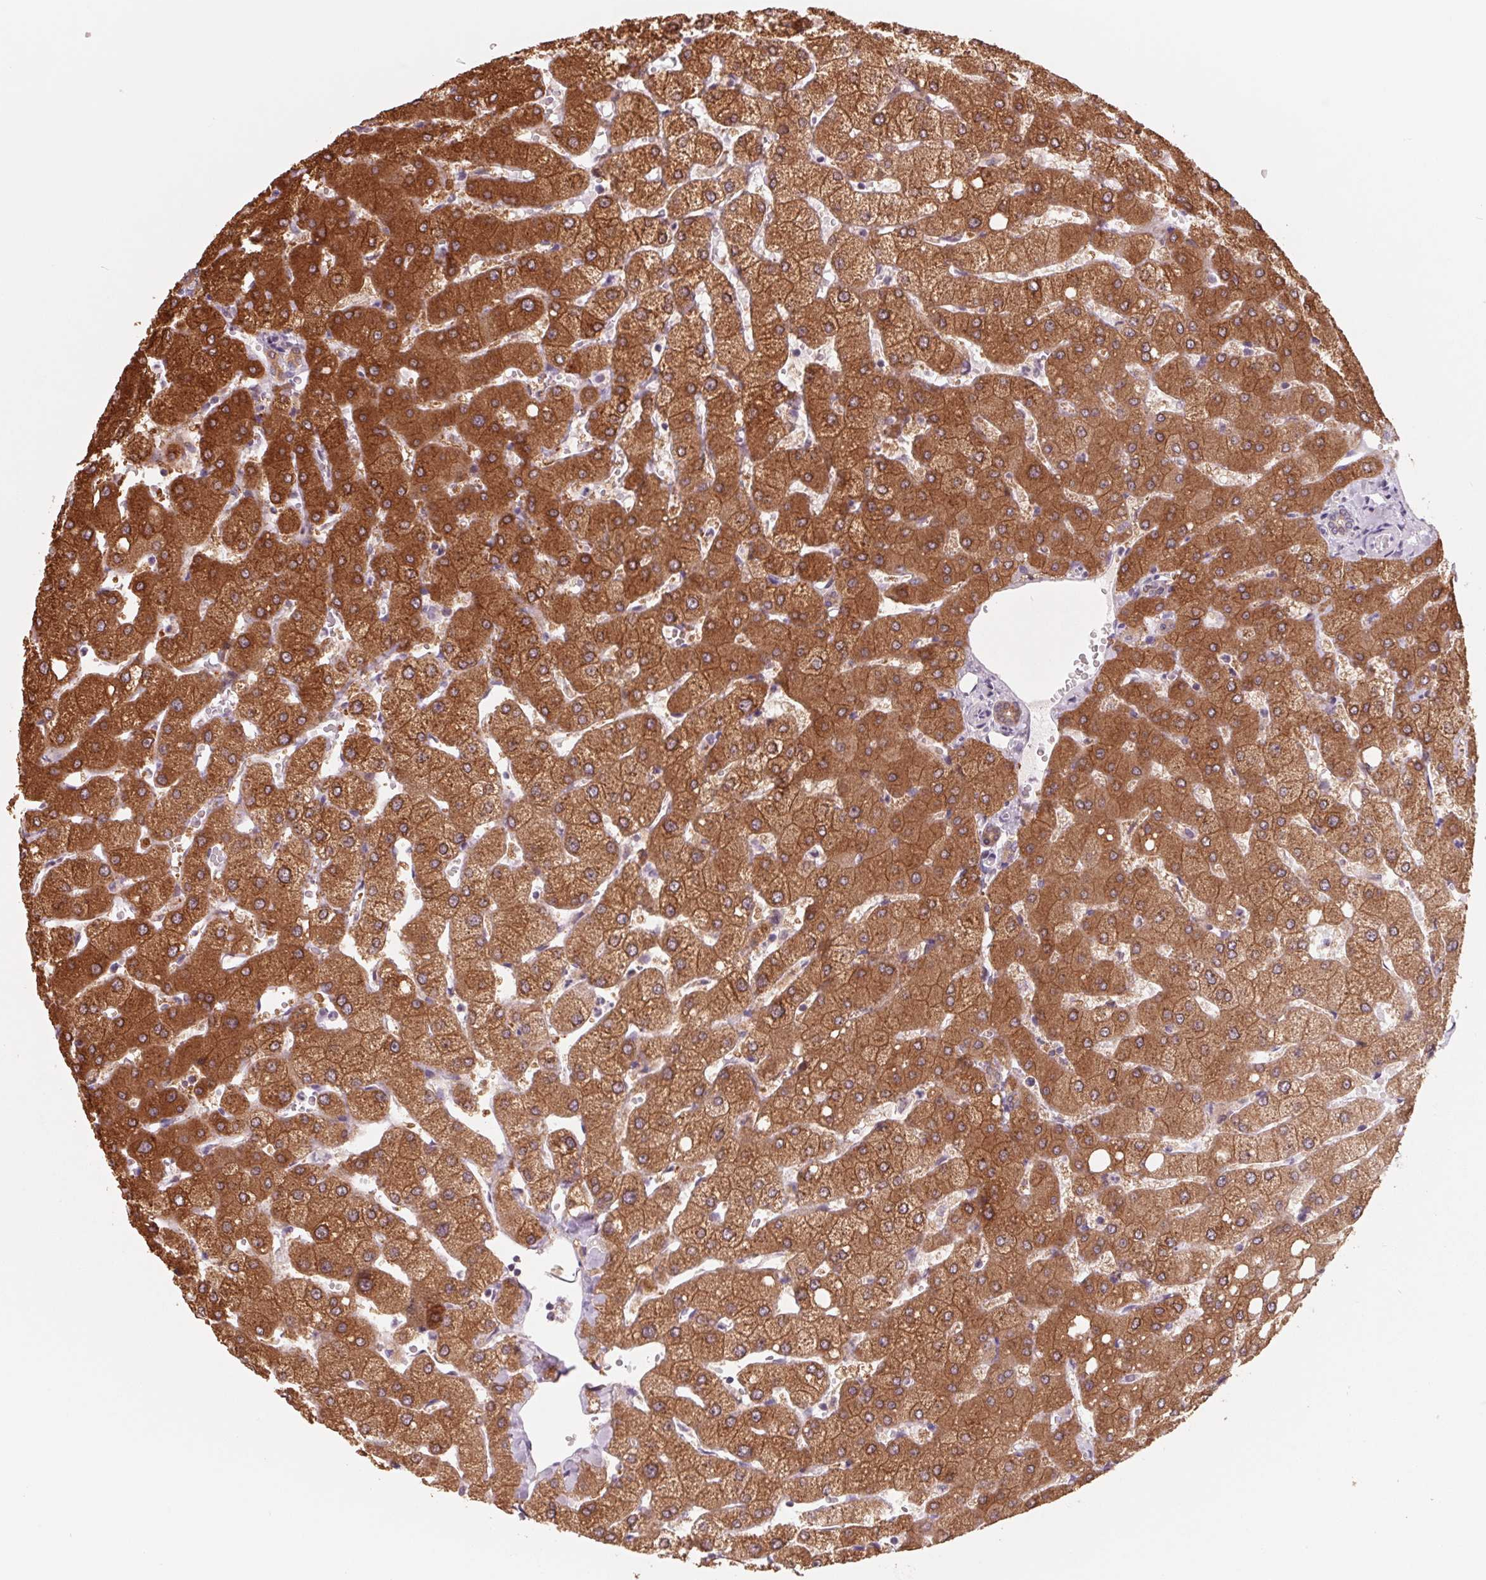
{"staining": {"intensity": "weak", "quantity": "<25%", "location": "cytoplasmic/membranous"}, "tissue": "liver", "cell_type": "Cholangiocytes", "image_type": "normal", "snomed": [{"axis": "morphology", "description": "Normal tissue, NOS"}, {"axis": "topography", "description": "Liver"}], "caption": "Micrograph shows no protein positivity in cholangiocytes of normal liver. The staining is performed using DAB brown chromogen with nuclei counter-stained in using hematoxylin.", "gene": "FTCD", "patient": {"sex": "female", "age": 54}}